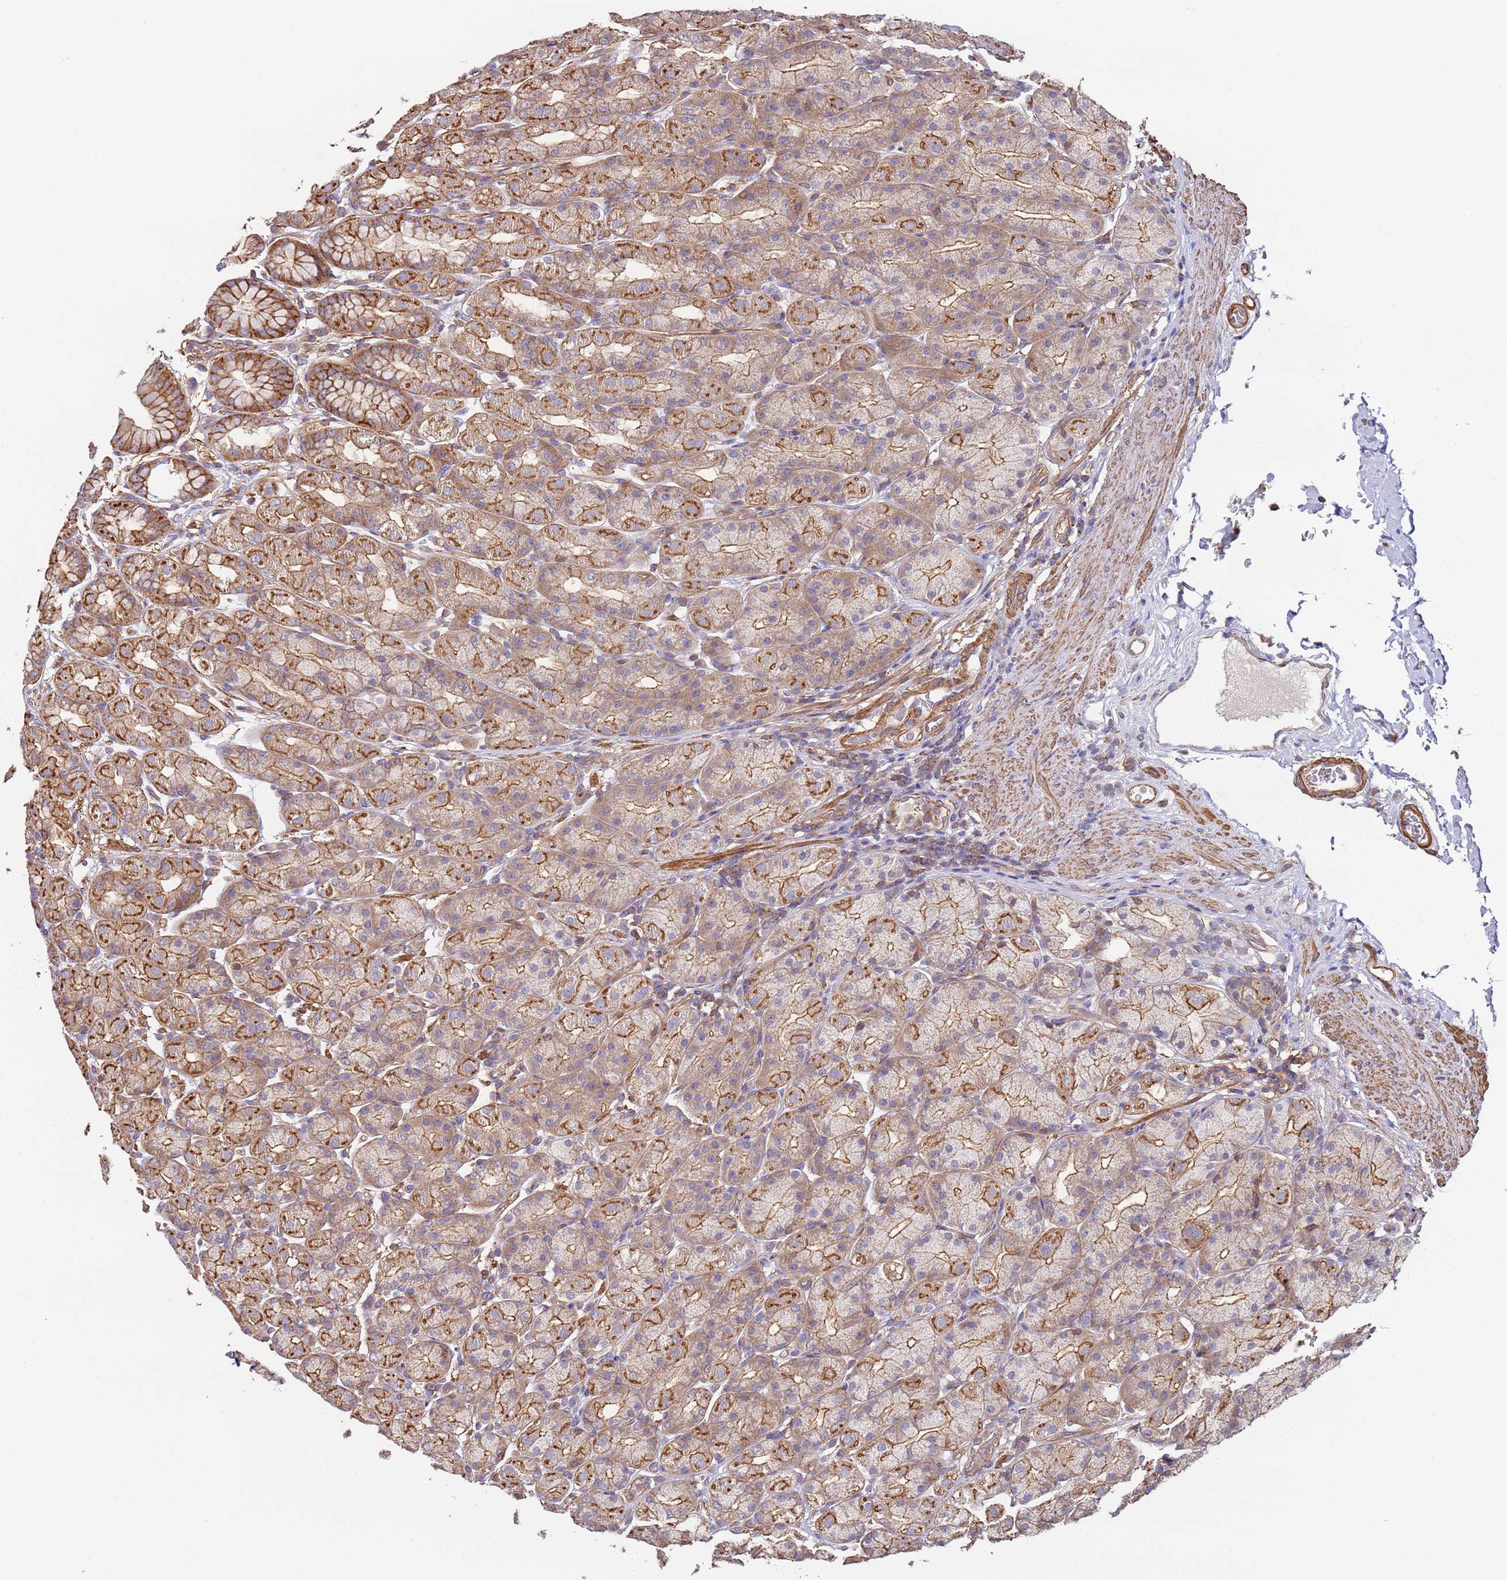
{"staining": {"intensity": "moderate", "quantity": "25%-75%", "location": "cytoplasmic/membranous"}, "tissue": "stomach", "cell_type": "Glandular cells", "image_type": "normal", "snomed": [{"axis": "morphology", "description": "Normal tissue, NOS"}, {"axis": "topography", "description": "Stomach, upper"}], "caption": "Approximately 25%-75% of glandular cells in normal stomach demonstrate moderate cytoplasmic/membranous protein staining as visualized by brown immunohistochemical staining.", "gene": "CYP2U1", "patient": {"sex": "male", "age": 68}}